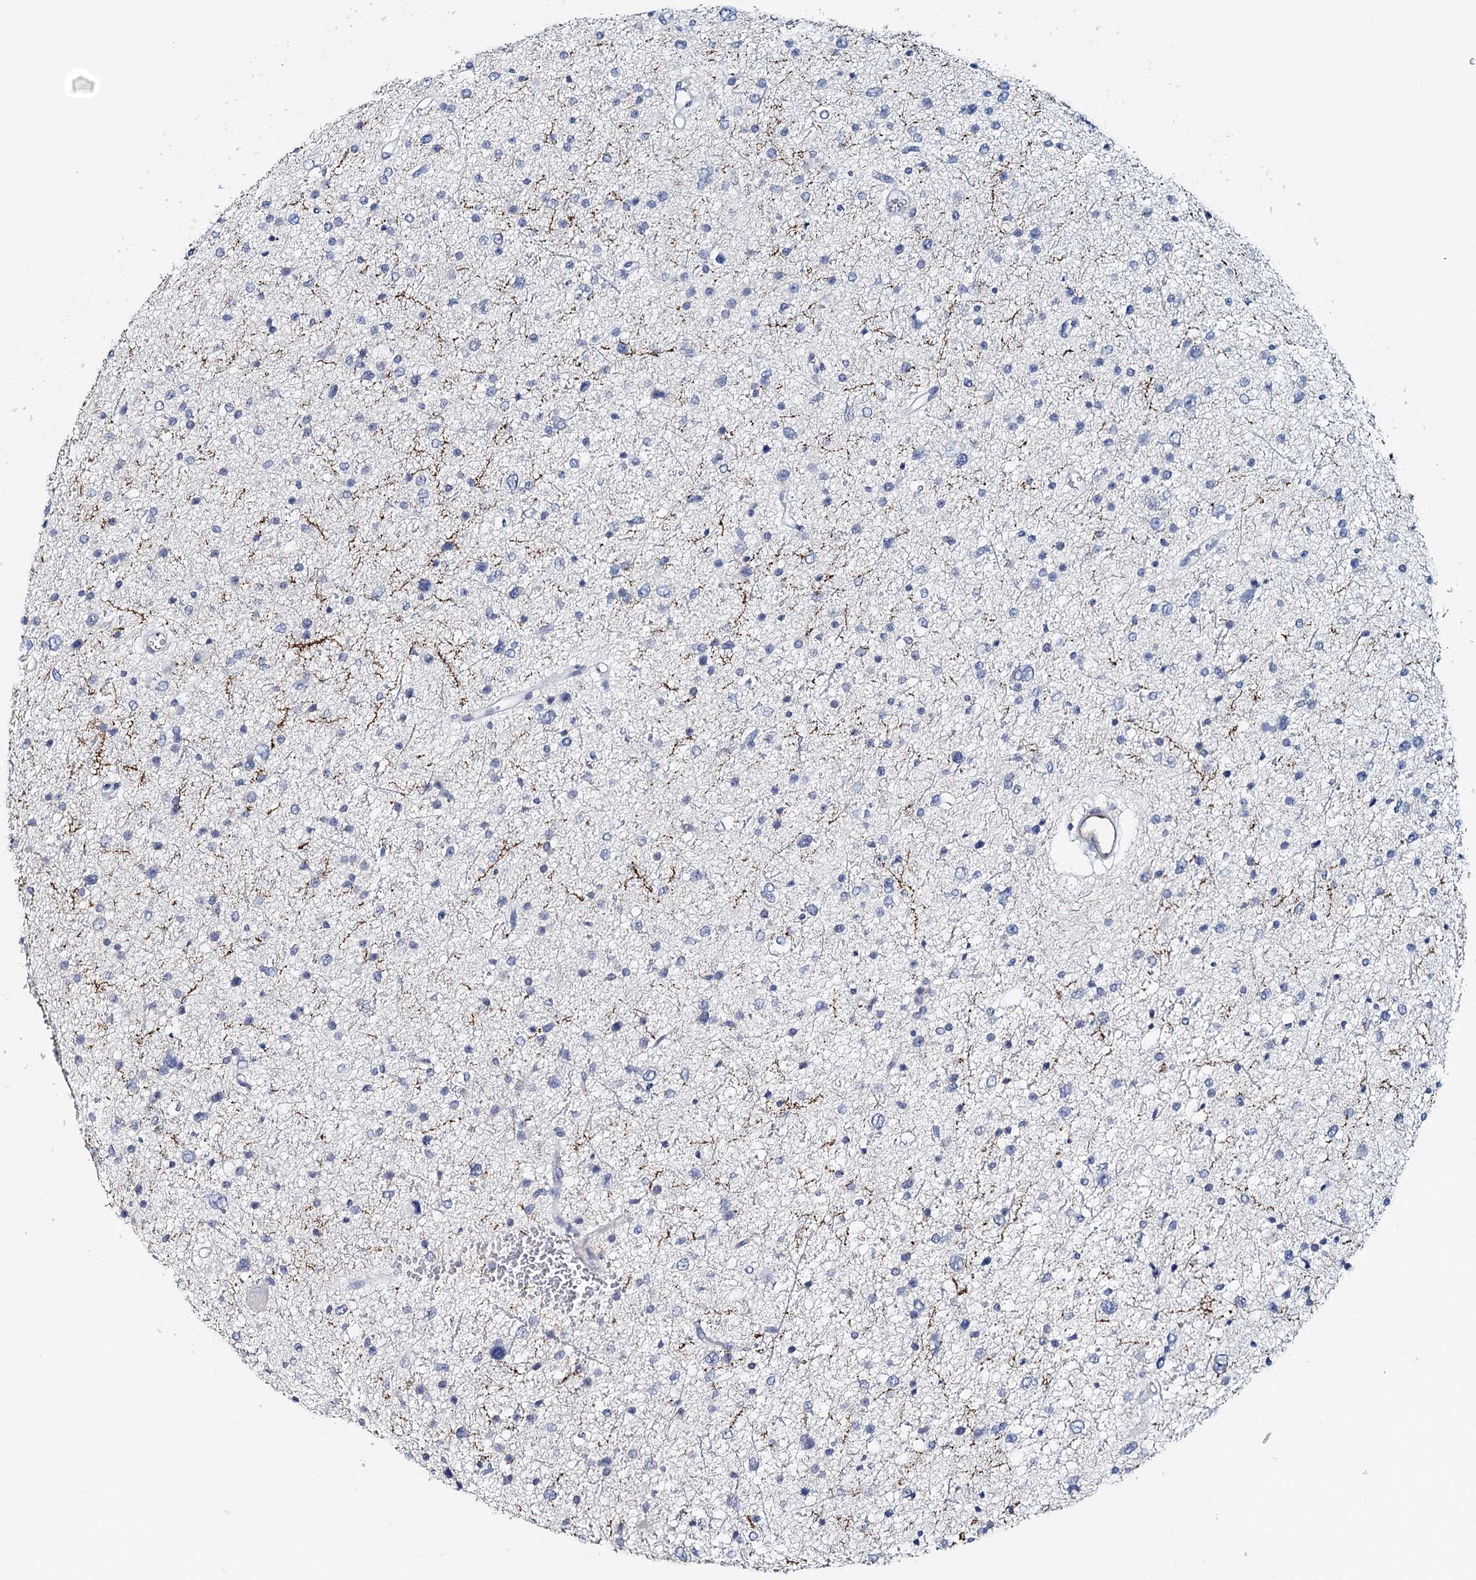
{"staining": {"intensity": "negative", "quantity": "none", "location": "none"}, "tissue": "glioma", "cell_type": "Tumor cells", "image_type": "cancer", "snomed": [{"axis": "morphology", "description": "Glioma, malignant, Low grade"}, {"axis": "topography", "description": "Brain"}], "caption": "This is an immunohistochemistry (IHC) image of glioma. There is no staining in tumor cells.", "gene": "SYNPO", "patient": {"sex": "female", "age": 37}}